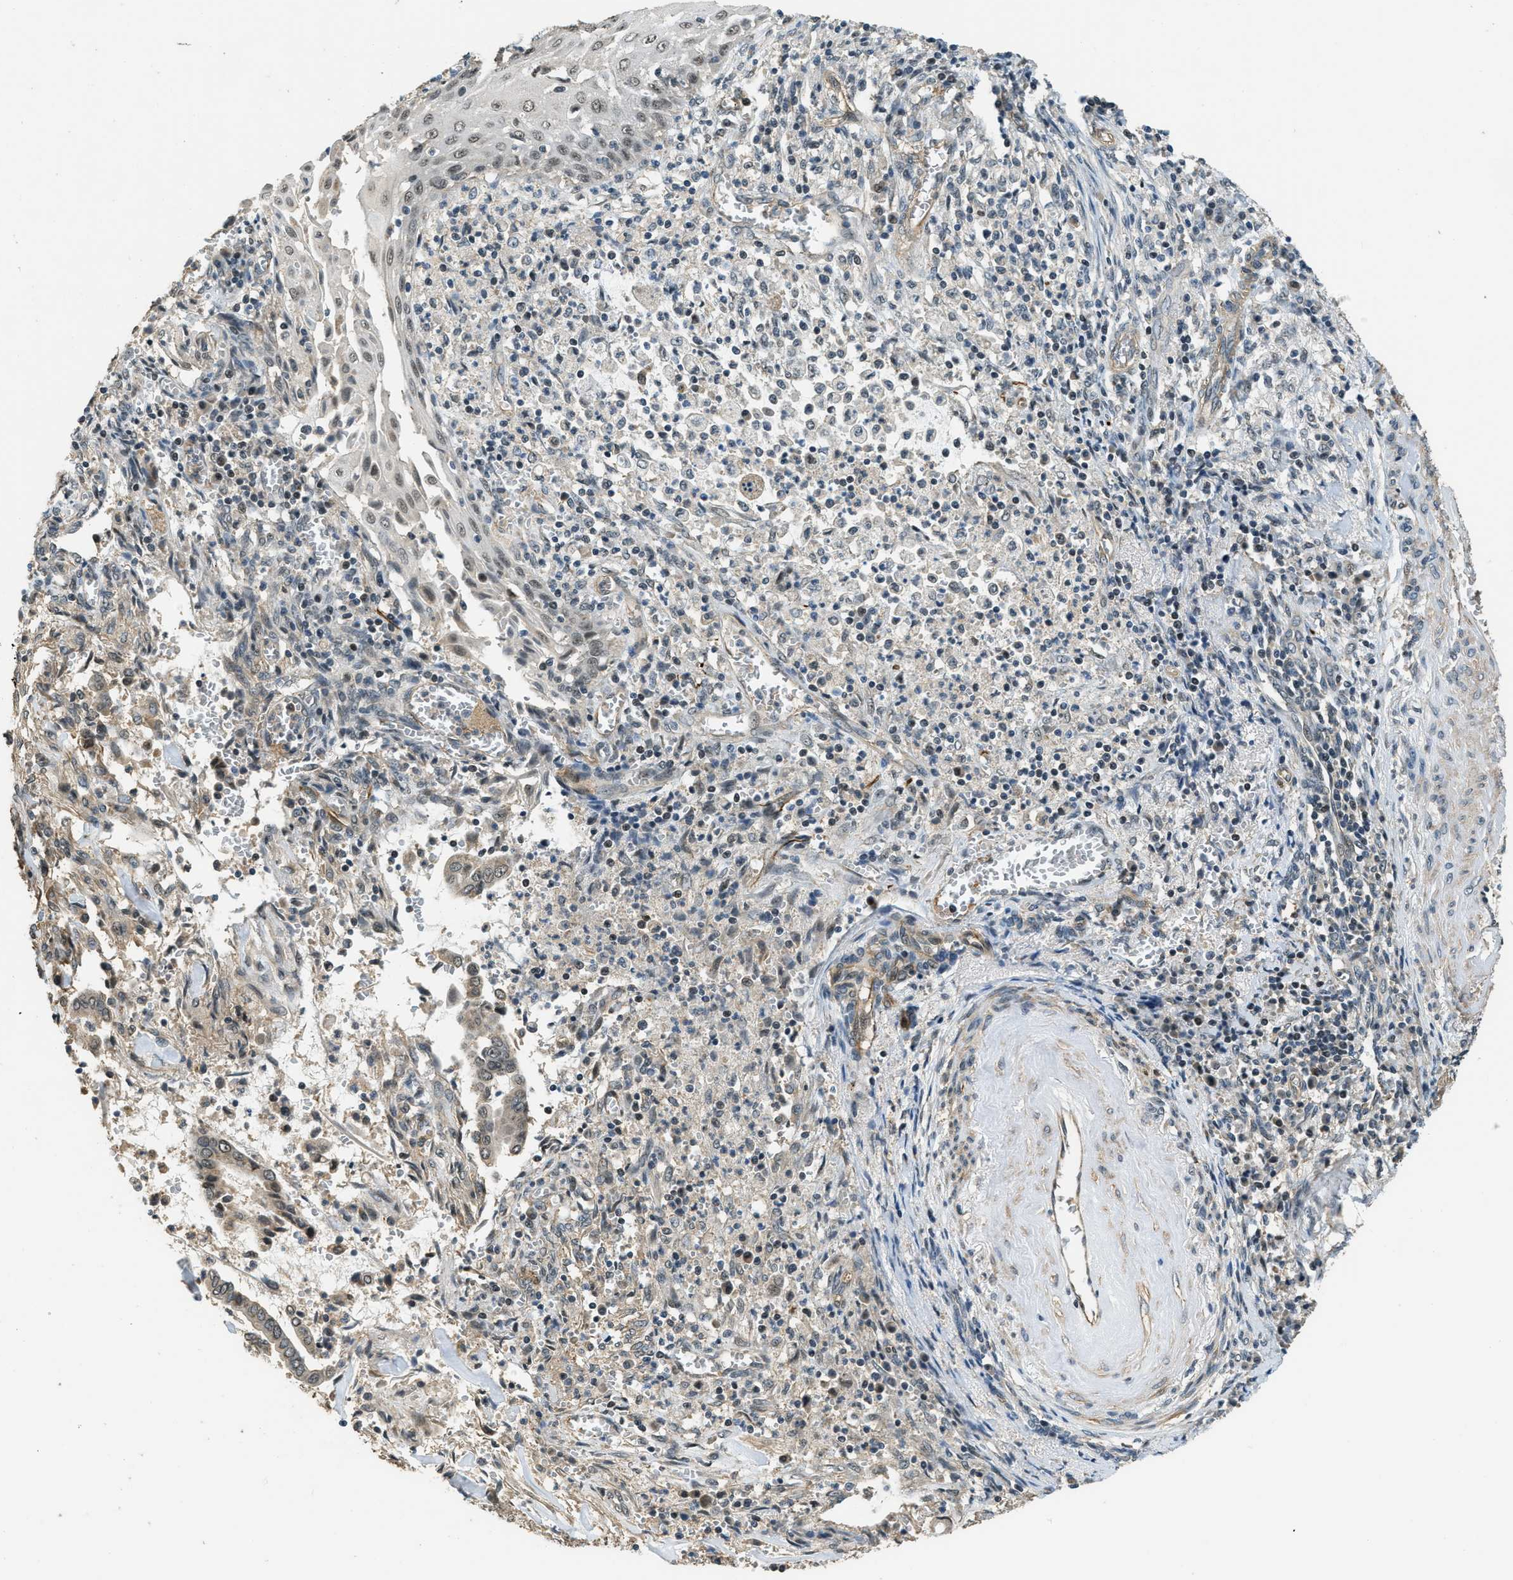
{"staining": {"intensity": "weak", "quantity": ">75%", "location": "cytoplasmic/membranous,nuclear"}, "tissue": "cervical cancer", "cell_type": "Tumor cells", "image_type": "cancer", "snomed": [{"axis": "morphology", "description": "Adenocarcinoma, NOS"}, {"axis": "topography", "description": "Cervix"}], "caption": "A low amount of weak cytoplasmic/membranous and nuclear positivity is seen in approximately >75% of tumor cells in cervical cancer tissue. Immunohistochemistry stains the protein of interest in brown and the nuclei are stained blue.", "gene": "MED21", "patient": {"sex": "female", "age": 44}}